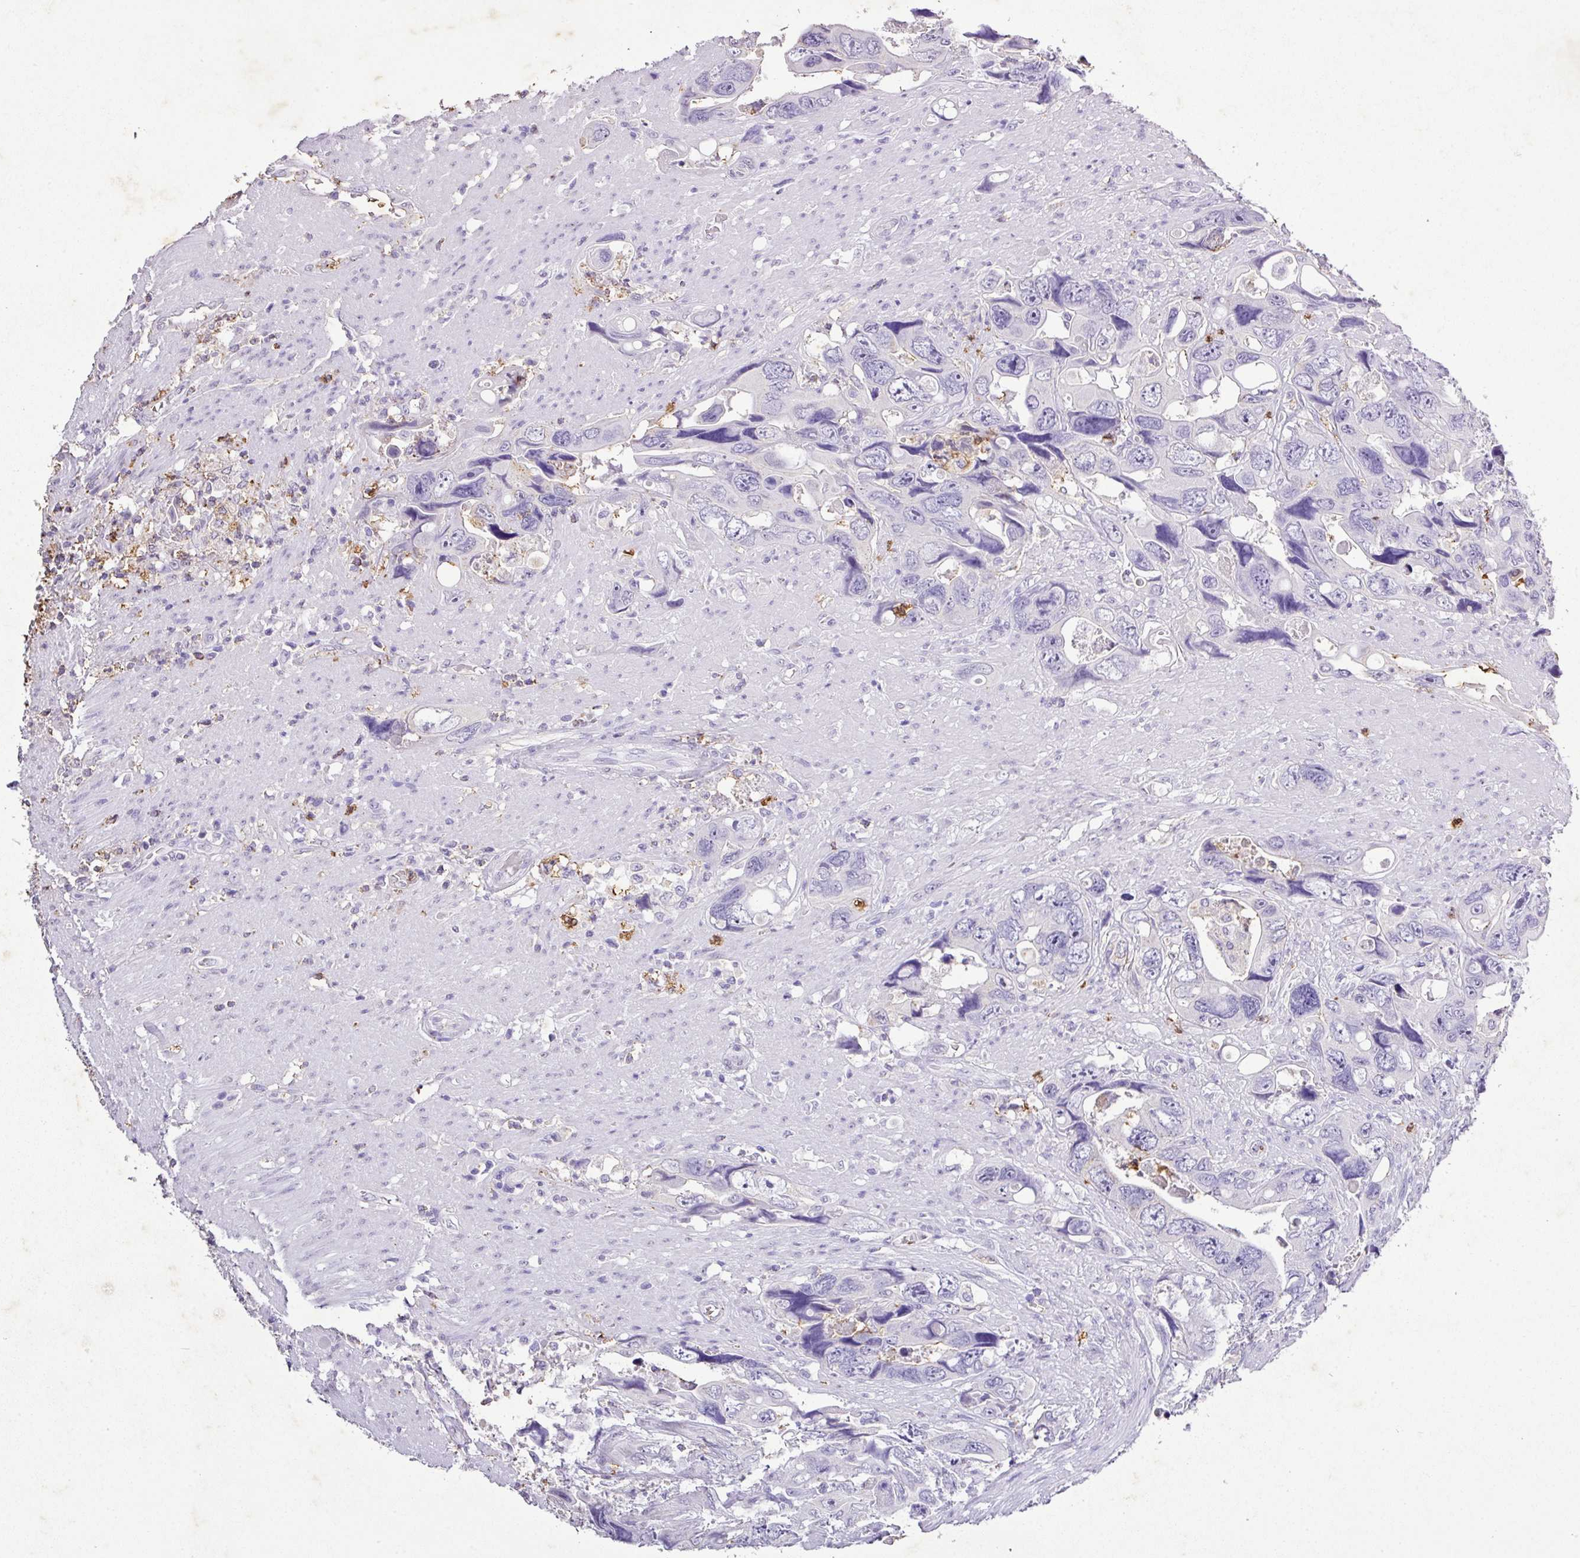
{"staining": {"intensity": "negative", "quantity": "none", "location": "none"}, "tissue": "colorectal cancer", "cell_type": "Tumor cells", "image_type": "cancer", "snomed": [{"axis": "morphology", "description": "Adenocarcinoma, NOS"}, {"axis": "topography", "description": "Rectum"}], "caption": "Immunohistochemical staining of human colorectal adenocarcinoma displays no significant staining in tumor cells.", "gene": "KCNJ11", "patient": {"sex": "male", "age": 57}}